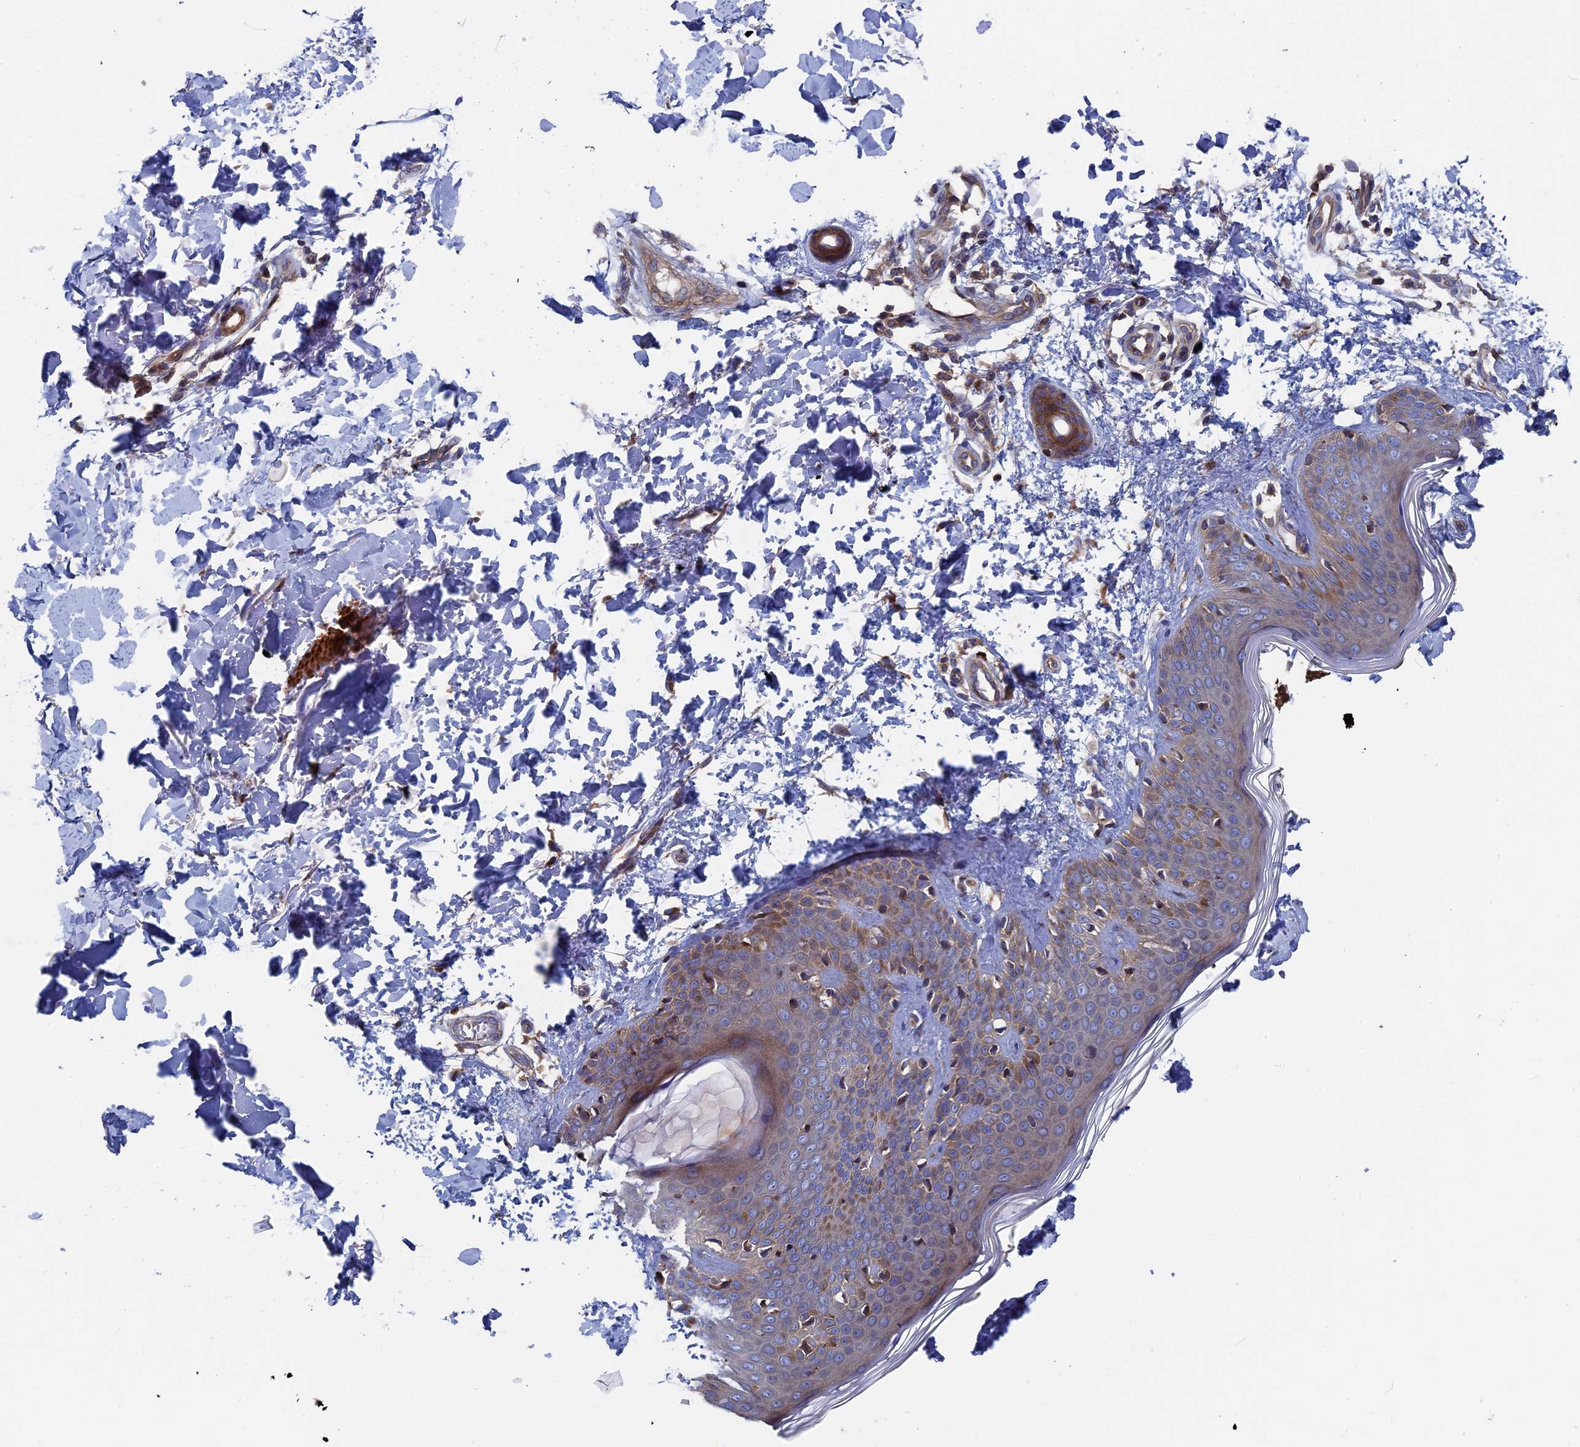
{"staining": {"intensity": "moderate", "quantity": ">75%", "location": "cytoplasmic/membranous"}, "tissue": "skin", "cell_type": "Fibroblasts", "image_type": "normal", "snomed": [{"axis": "morphology", "description": "Normal tissue, NOS"}, {"axis": "topography", "description": "Skin"}], "caption": "Immunohistochemistry (IHC) of normal skin exhibits medium levels of moderate cytoplasmic/membranous positivity in about >75% of fibroblasts. (Stains: DAB in brown, nuclei in blue, Microscopy: brightfield microscopy at high magnification).", "gene": "DNAJC3", "patient": {"sex": "male", "age": 37}}